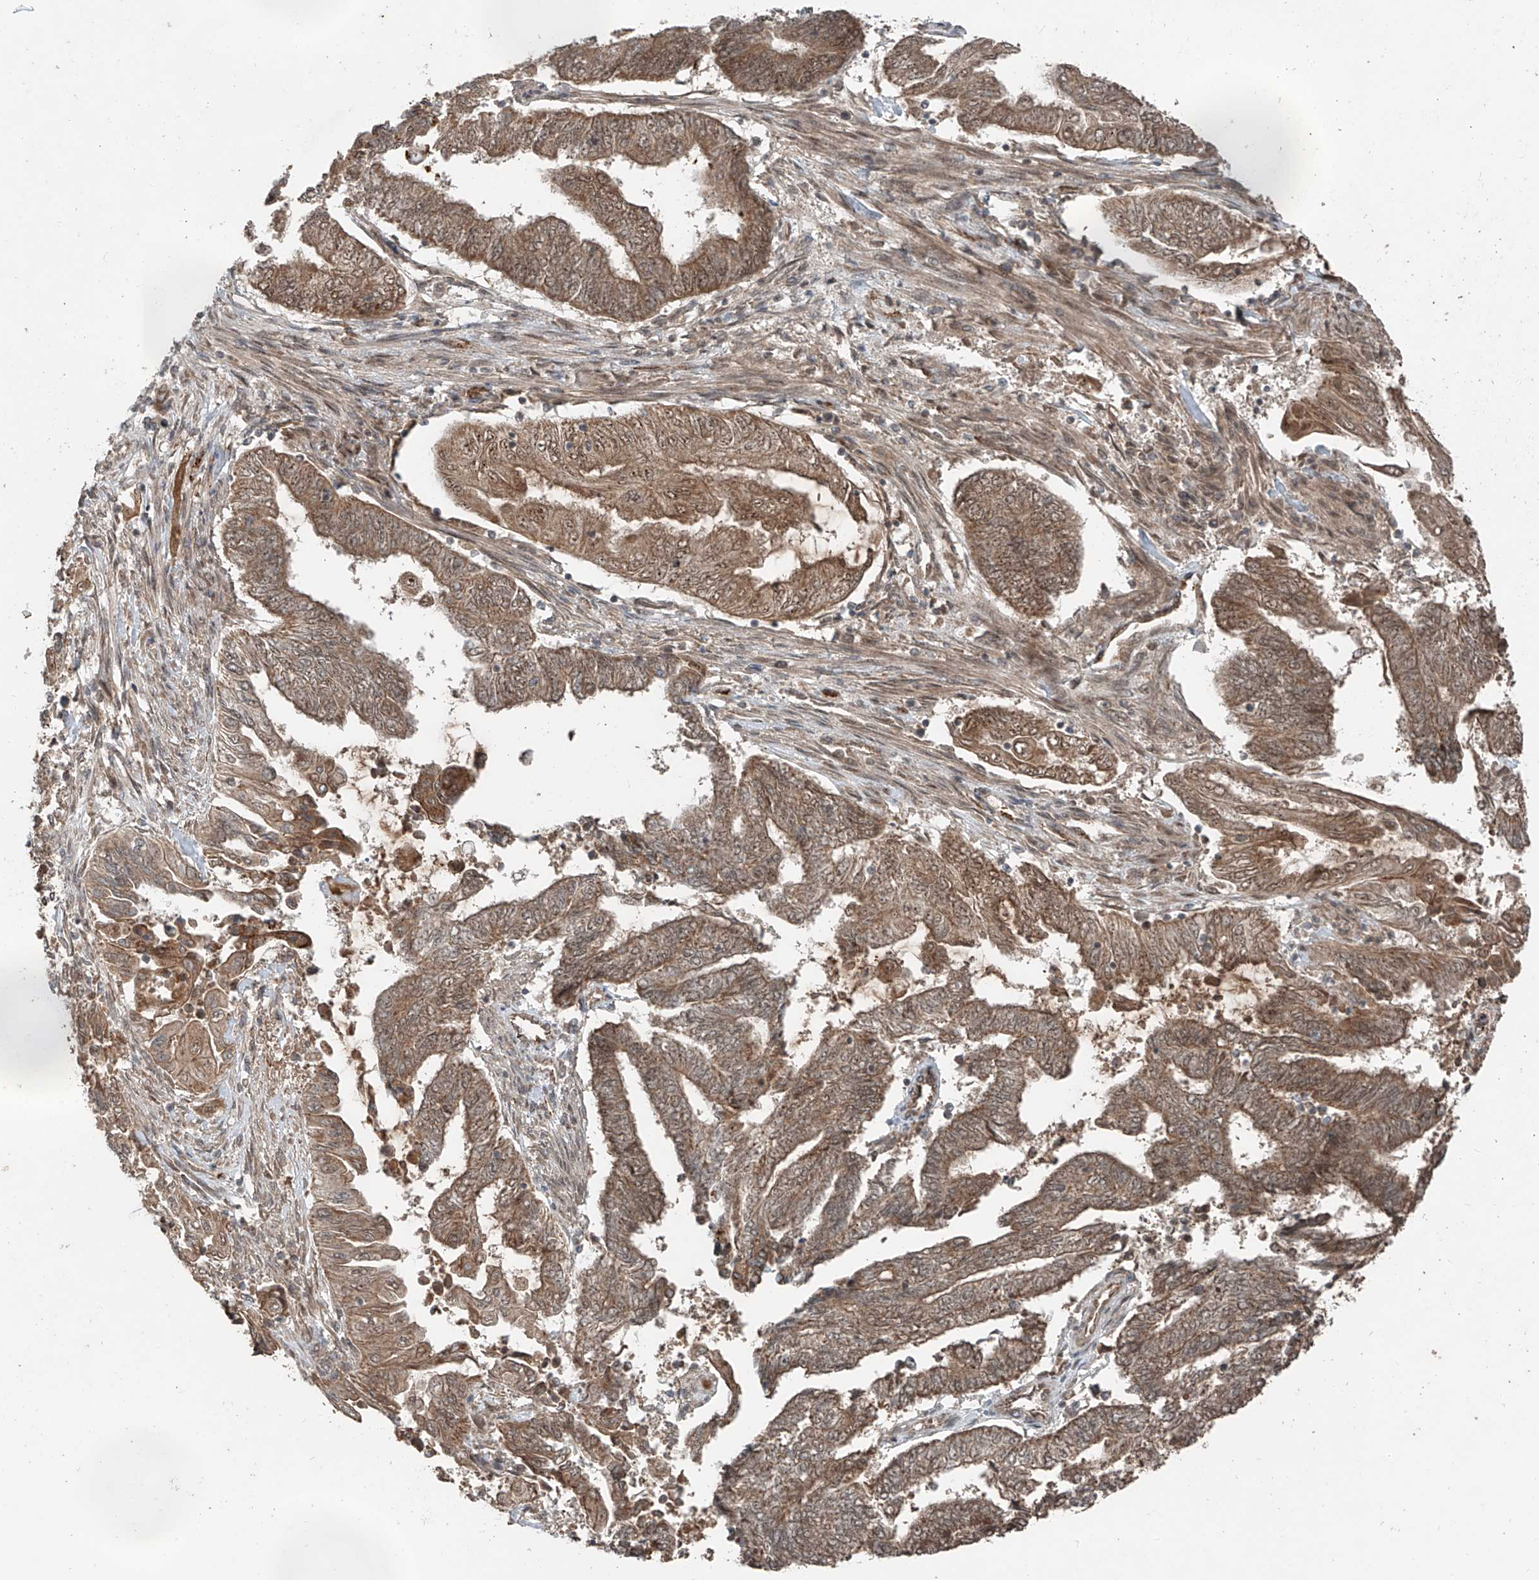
{"staining": {"intensity": "moderate", "quantity": ">75%", "location": "cytoplasmic/membranous"}, "tissue": "endometrial cancer", "cell_type": "Tumor cells", "image_type": "cancer", "snomed": [{"axis": "morphology", "description": "Adenocarcinoma, NOS"}, {"axis": "topography", "description": "Uterus"}, {"axis": "topography", "description": "Endometrium"}], "caption": "Human endometrial cancer (adenocarcinoma) stained with a protein marker reveals moderate staining in tumor cells.", "gene": "ZNF620", "patient": {"sex": "female", "age": 70}}